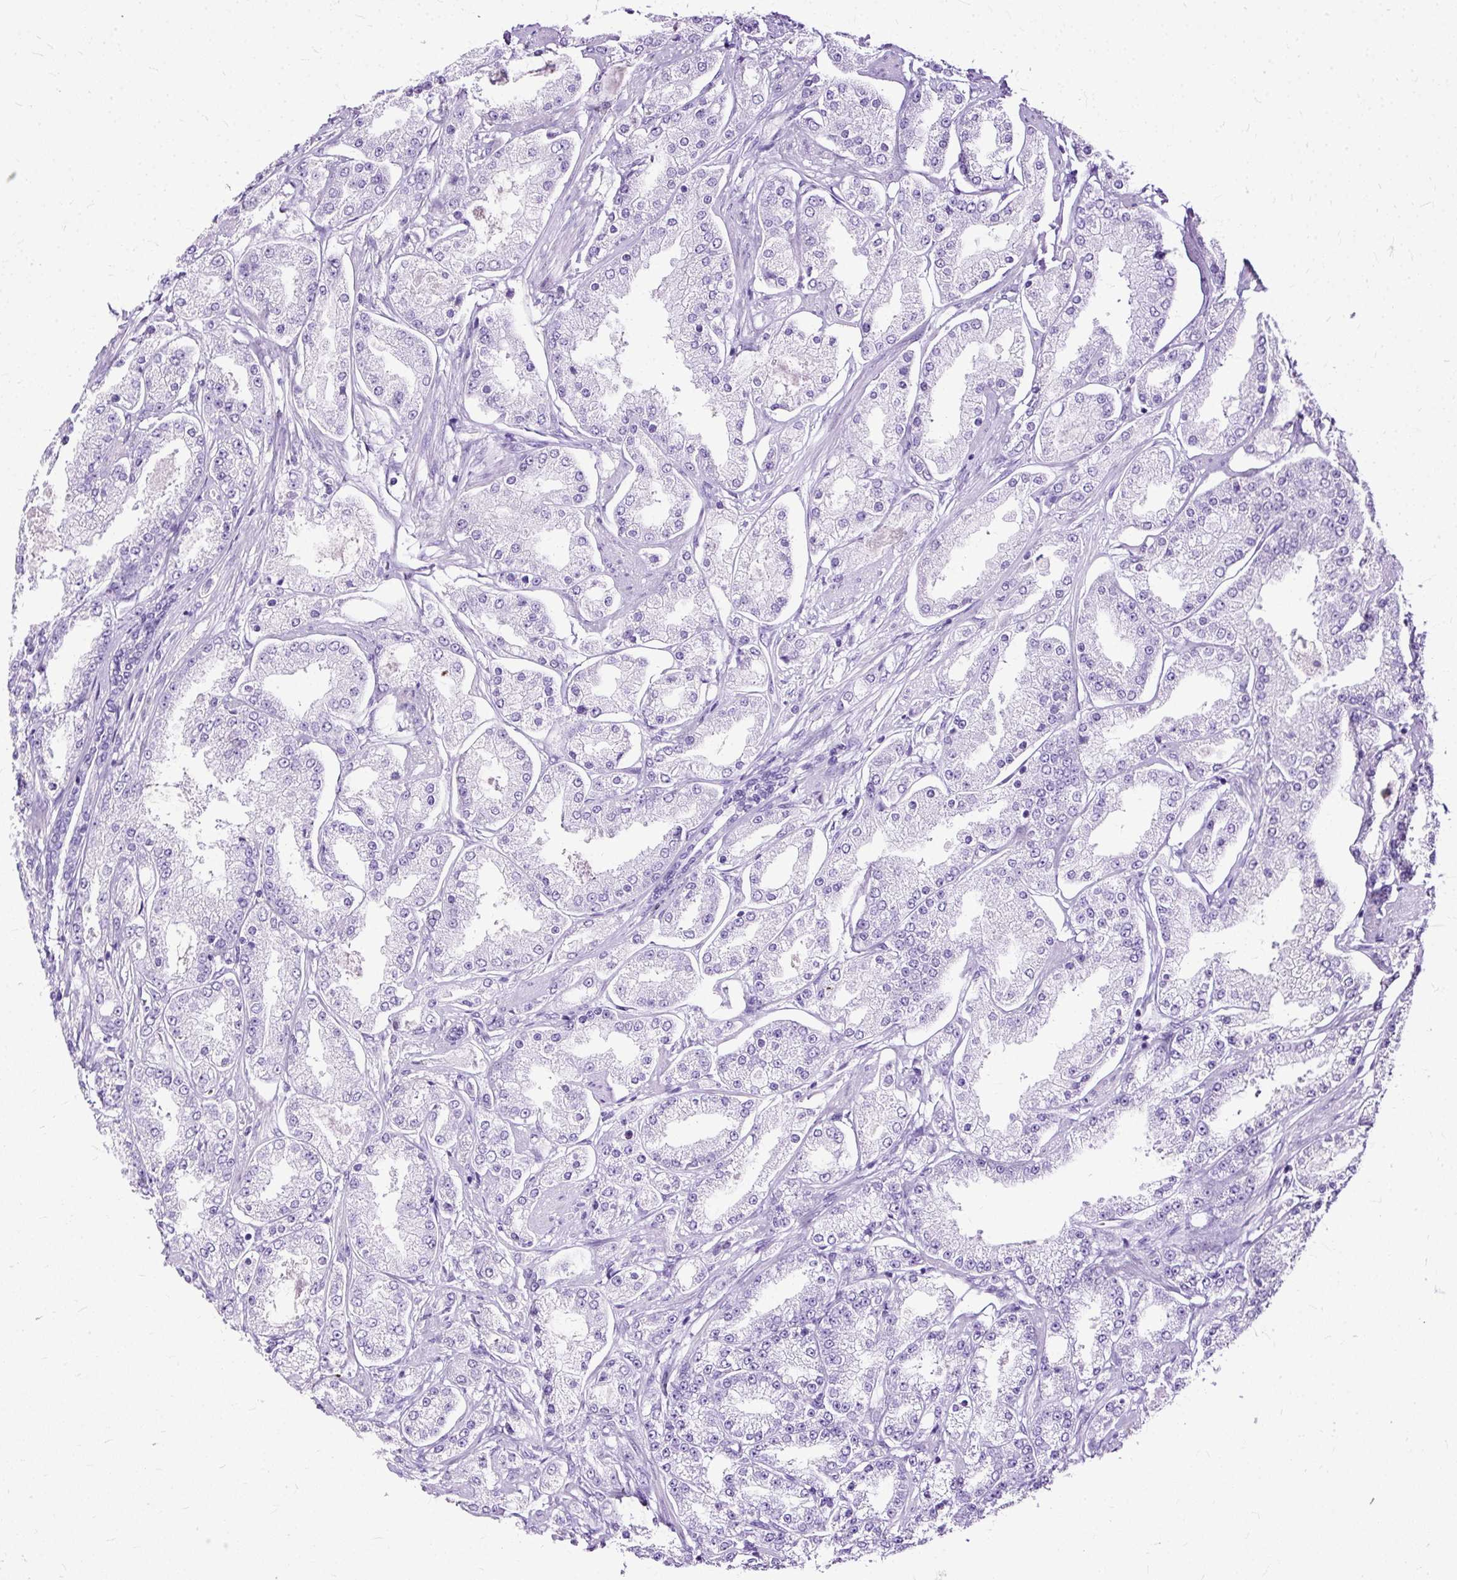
{"staining": {"intensity": "negative", "quantity": "none", "location": "none"}, "tissue": "prostate cancer", "cell_type": "Tumor cells", "image_type": "cancer", "snomed": [{"axis": "morphology", "description": "Adenocarcinoma, High grade"}, {"axis": "topography", "description": "Prostate"}], "caption": "IHC of human adenocarcinoma (high-grade) (prostate) demonstrates no staining in tumor cells.", "gene": "SLC8A2", "patient": {"sex": "male", "age": 69}}